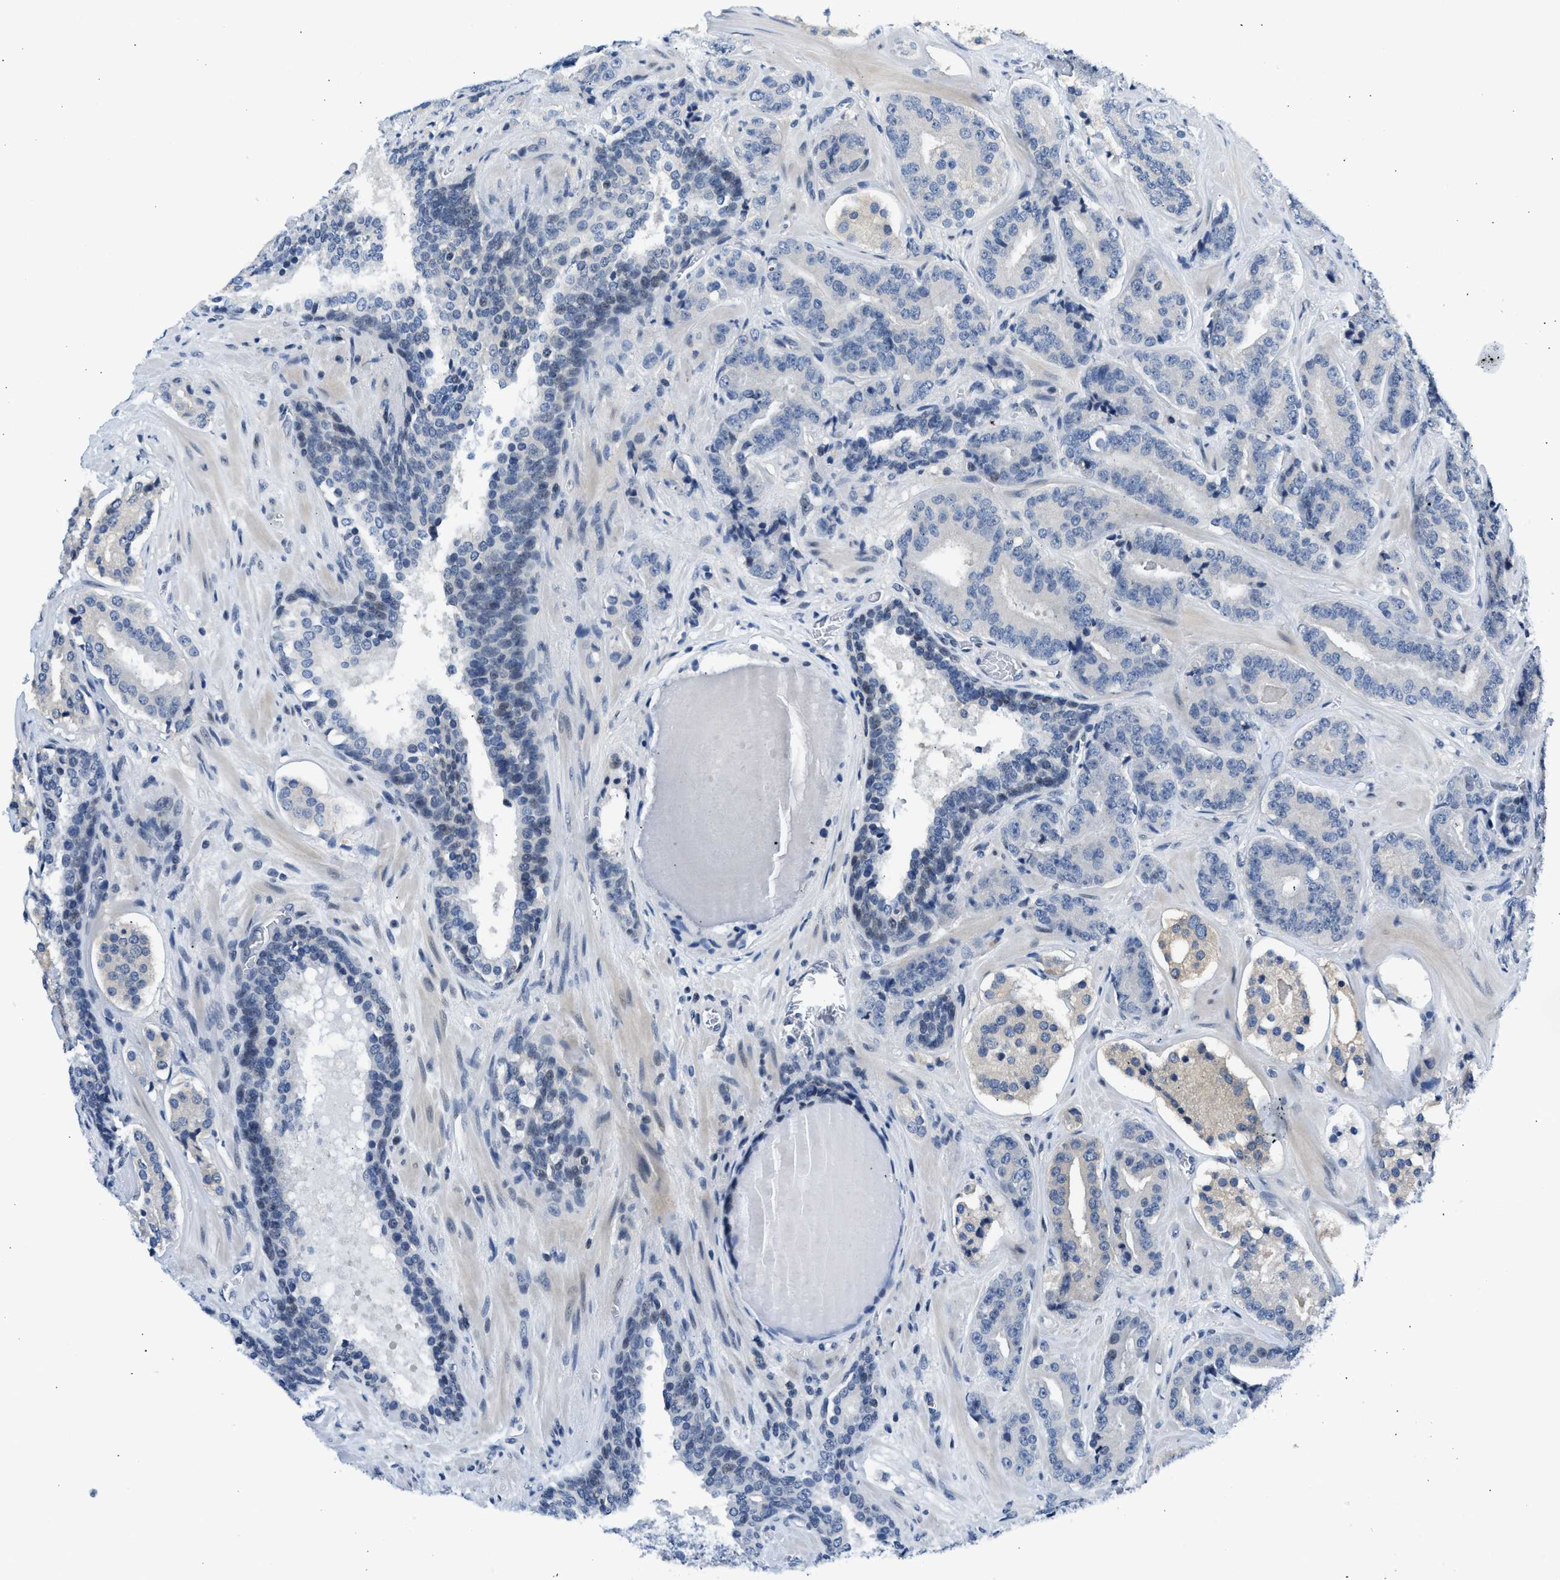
{"staining": {"intensity": "moderate", "quantity": "<25%", "location": "cytoplasmic/membranous"}, "tissue": "prostate cancer", "cell_type": "Tumor cells", "image_type": "cancer", "snomed": [{"axis": "morphology", "description": "Adenocarcinoma, High grade"}, {"axis": "topography", "description": "Prostate"}], "caption": "Tumor cells demonstrate moderate cytoplasmic/membranous expression in approximately <25% of cells in prostate cancer.", "gene": "OLIG3", "patient": {"sex": "male", "age": 60}}